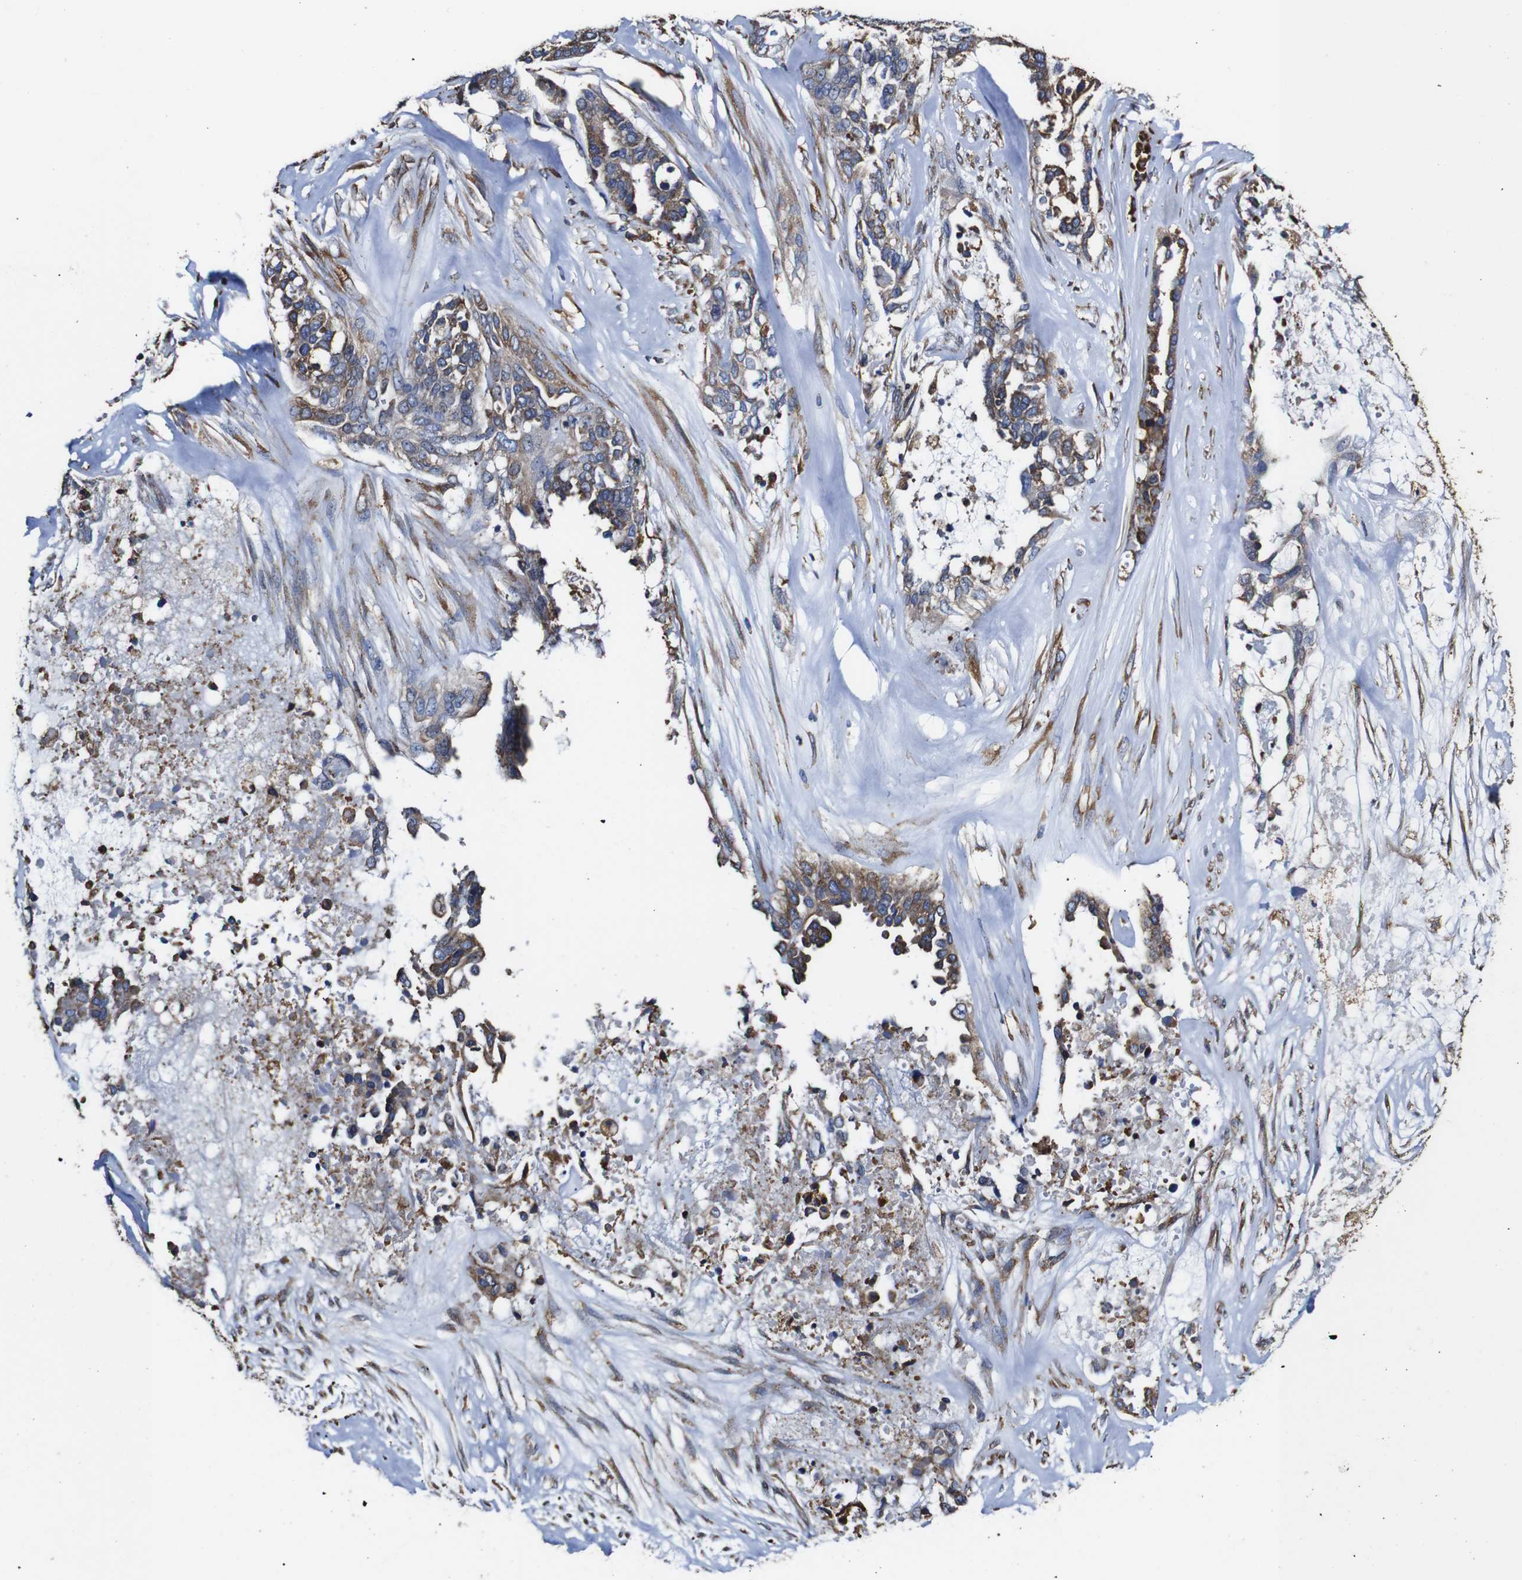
{"staining": {"intensity": "moderate", "quantity": ">75%", "location": "cytoplasmic/membranous"}, "tissue": "ovarian cancer", "cell_type": "Tumor cells", "image_type": "cancer", "snomed": [{"axis": "morphology", "description": "Cystadenocarcinoma, serous, NOS"}, {"axis": "topography", "description": "Ovary"}], "caption": "Immunohistochemistry (IHC) of human ovarian cancer (serous cystadenocarcinoma) displays medium levels of moderate cytoplasmic/membranous positivity in about >75% of tumor cells. Using DAB (3,3'-diaminobenzidine) (brown) and hematoxylin (blue) stains, captured at high magnification using brightfield microscopy.", "gene": "PPIB", "patient": {"sex": "female", "age": 44}}